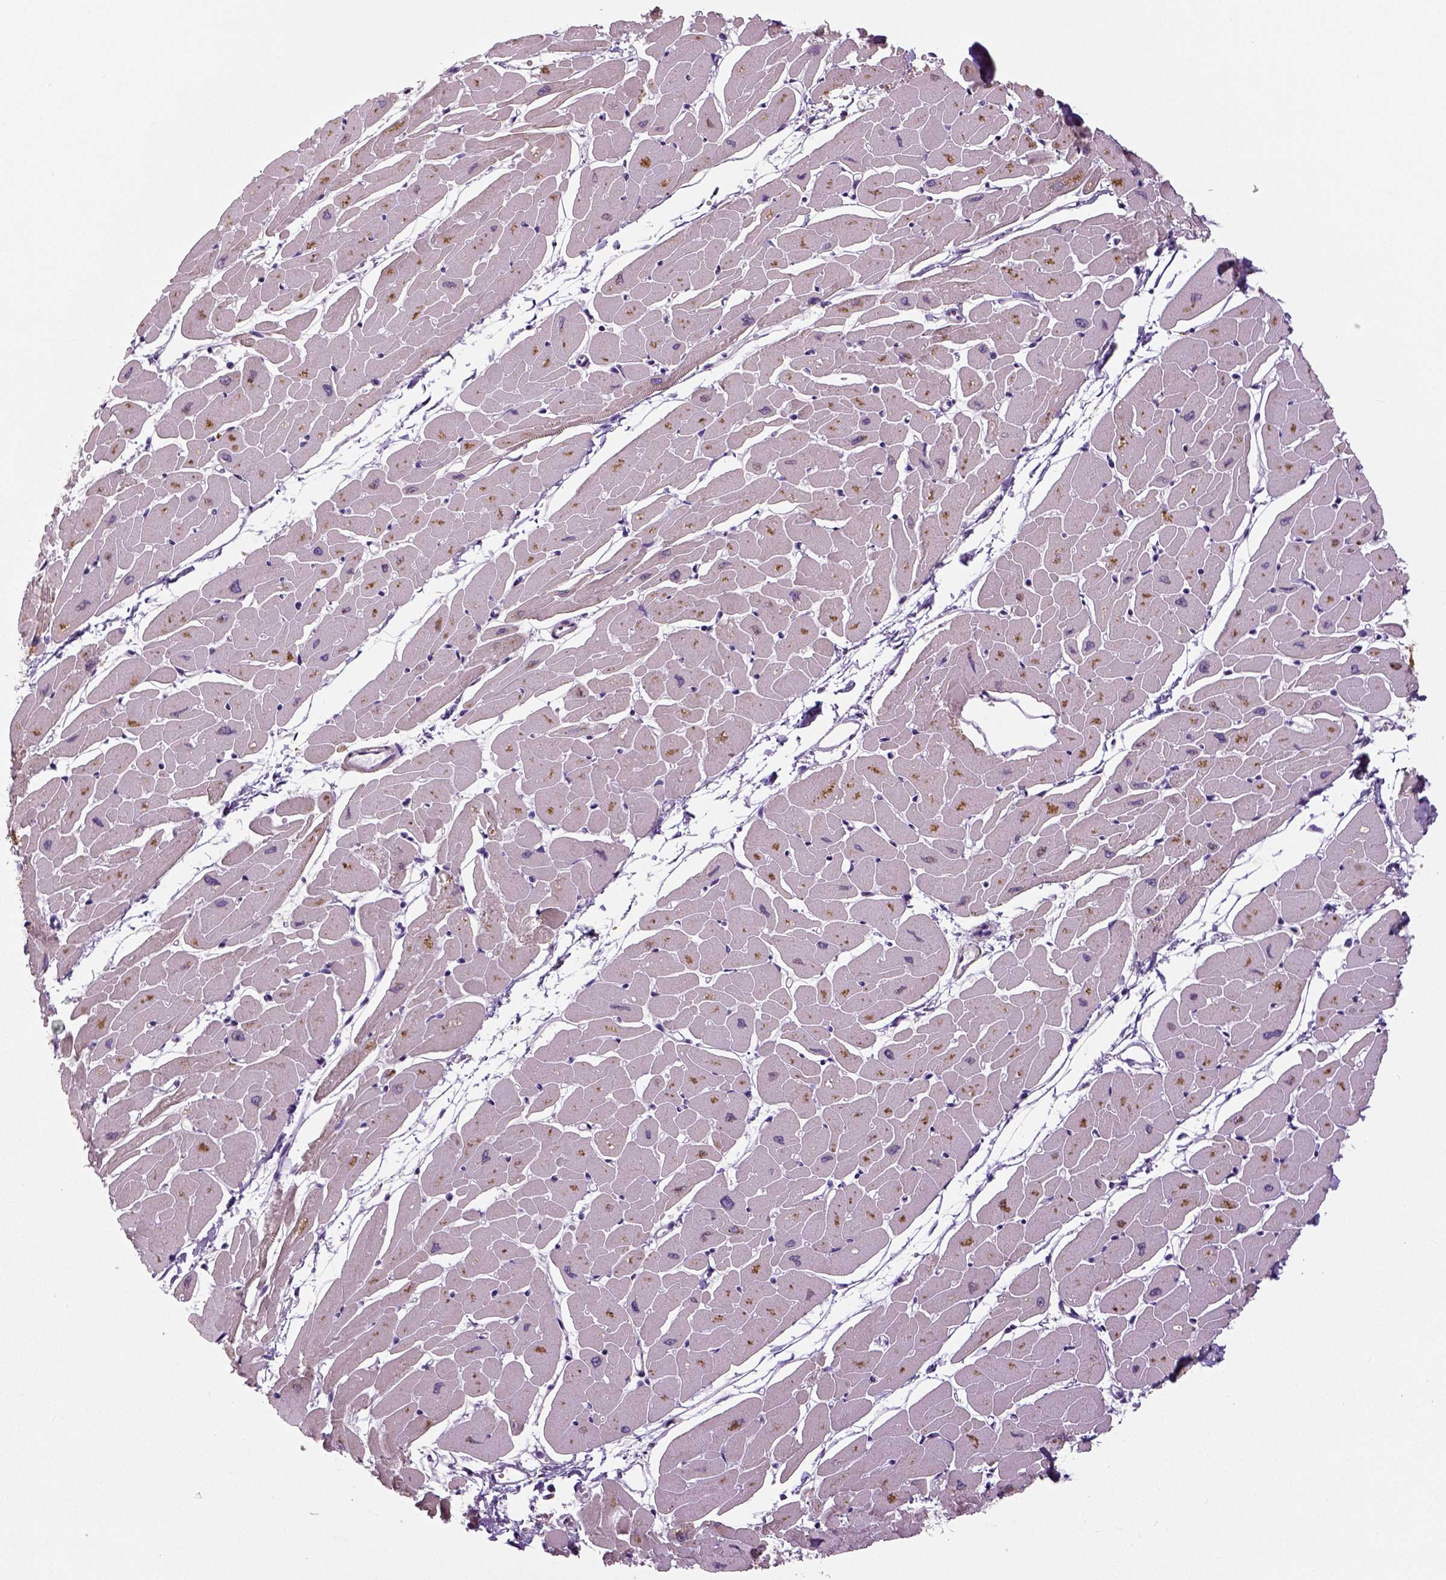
{"staining": {"intensity": "negative", "quantity": "none", "location": "none"}, "tissue": "heart muscle", "cell_type": "Cardiomyocytes", "image_type": "normal", "snomed": [{"axis": "morphology", "description": "Normal tissue, NOS"}, {"axis": "topography", "description": "Heart"}], "caption": "Image shows no significant protein positivity in cardiomyocytes of normal heart muscle. (DAB (3,3'-diaminobenzidine) IHC visualized using brightfield microscopy, high magnification).", "gene": "NECAB1", "patient": {"sex": "male", "age": 57}}